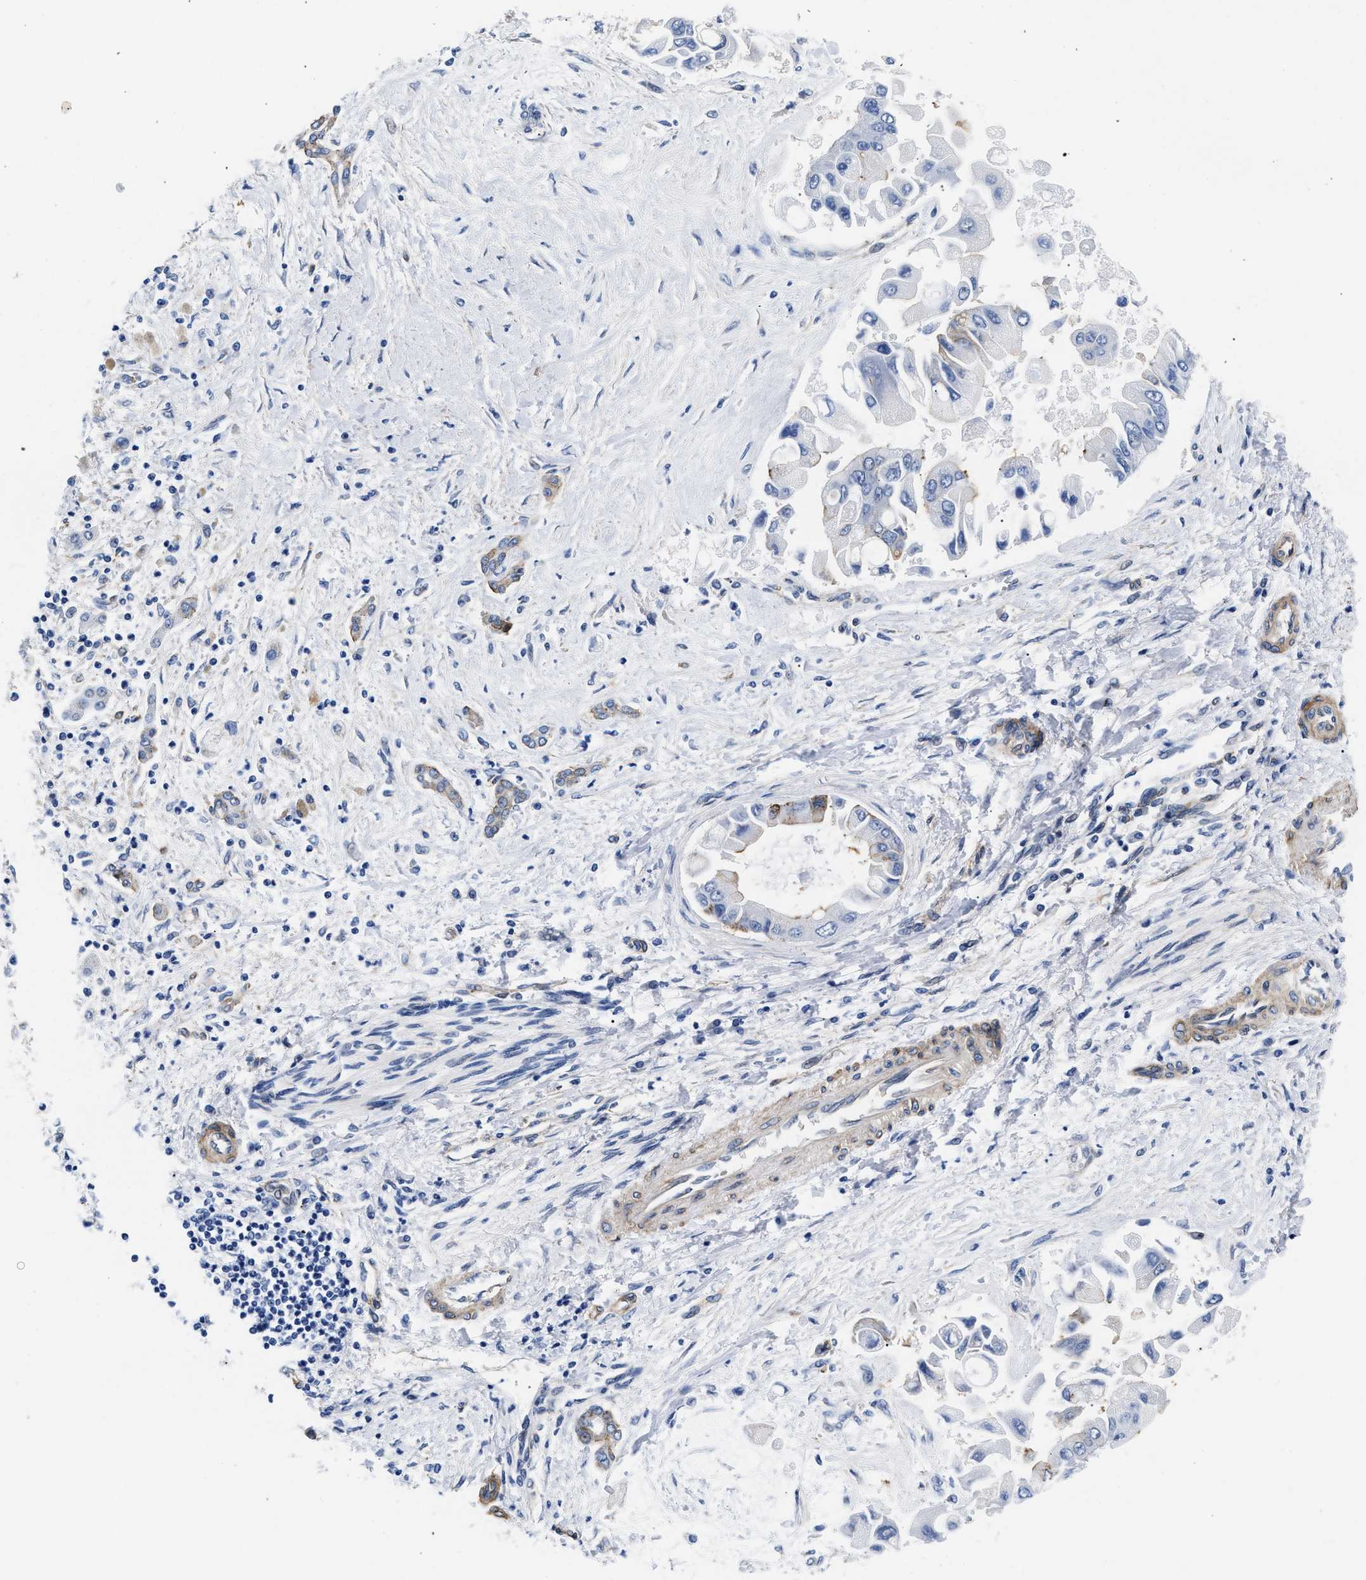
{"staining": {"intensity": "weak", "quantity": "<25%", "location": "cytoplasmic/membranous"}, "tissue": "liver cancer", "cell_type": "Tumor cells", "image_type": "cancer", "snomed": [{"axis": "morphology", "description": "Cholangiocarcinoma"}, {"axis": "topography", "description": "Liver"}], "caption": "An immunohistochemistry photomicrograph of liver cholangiocarcinoma is shown. There is no staining in tumor cells of liver cholangiocarcinoma.", "gene": "TRIM29", "patient": {"sex": "male", "age": 50}}